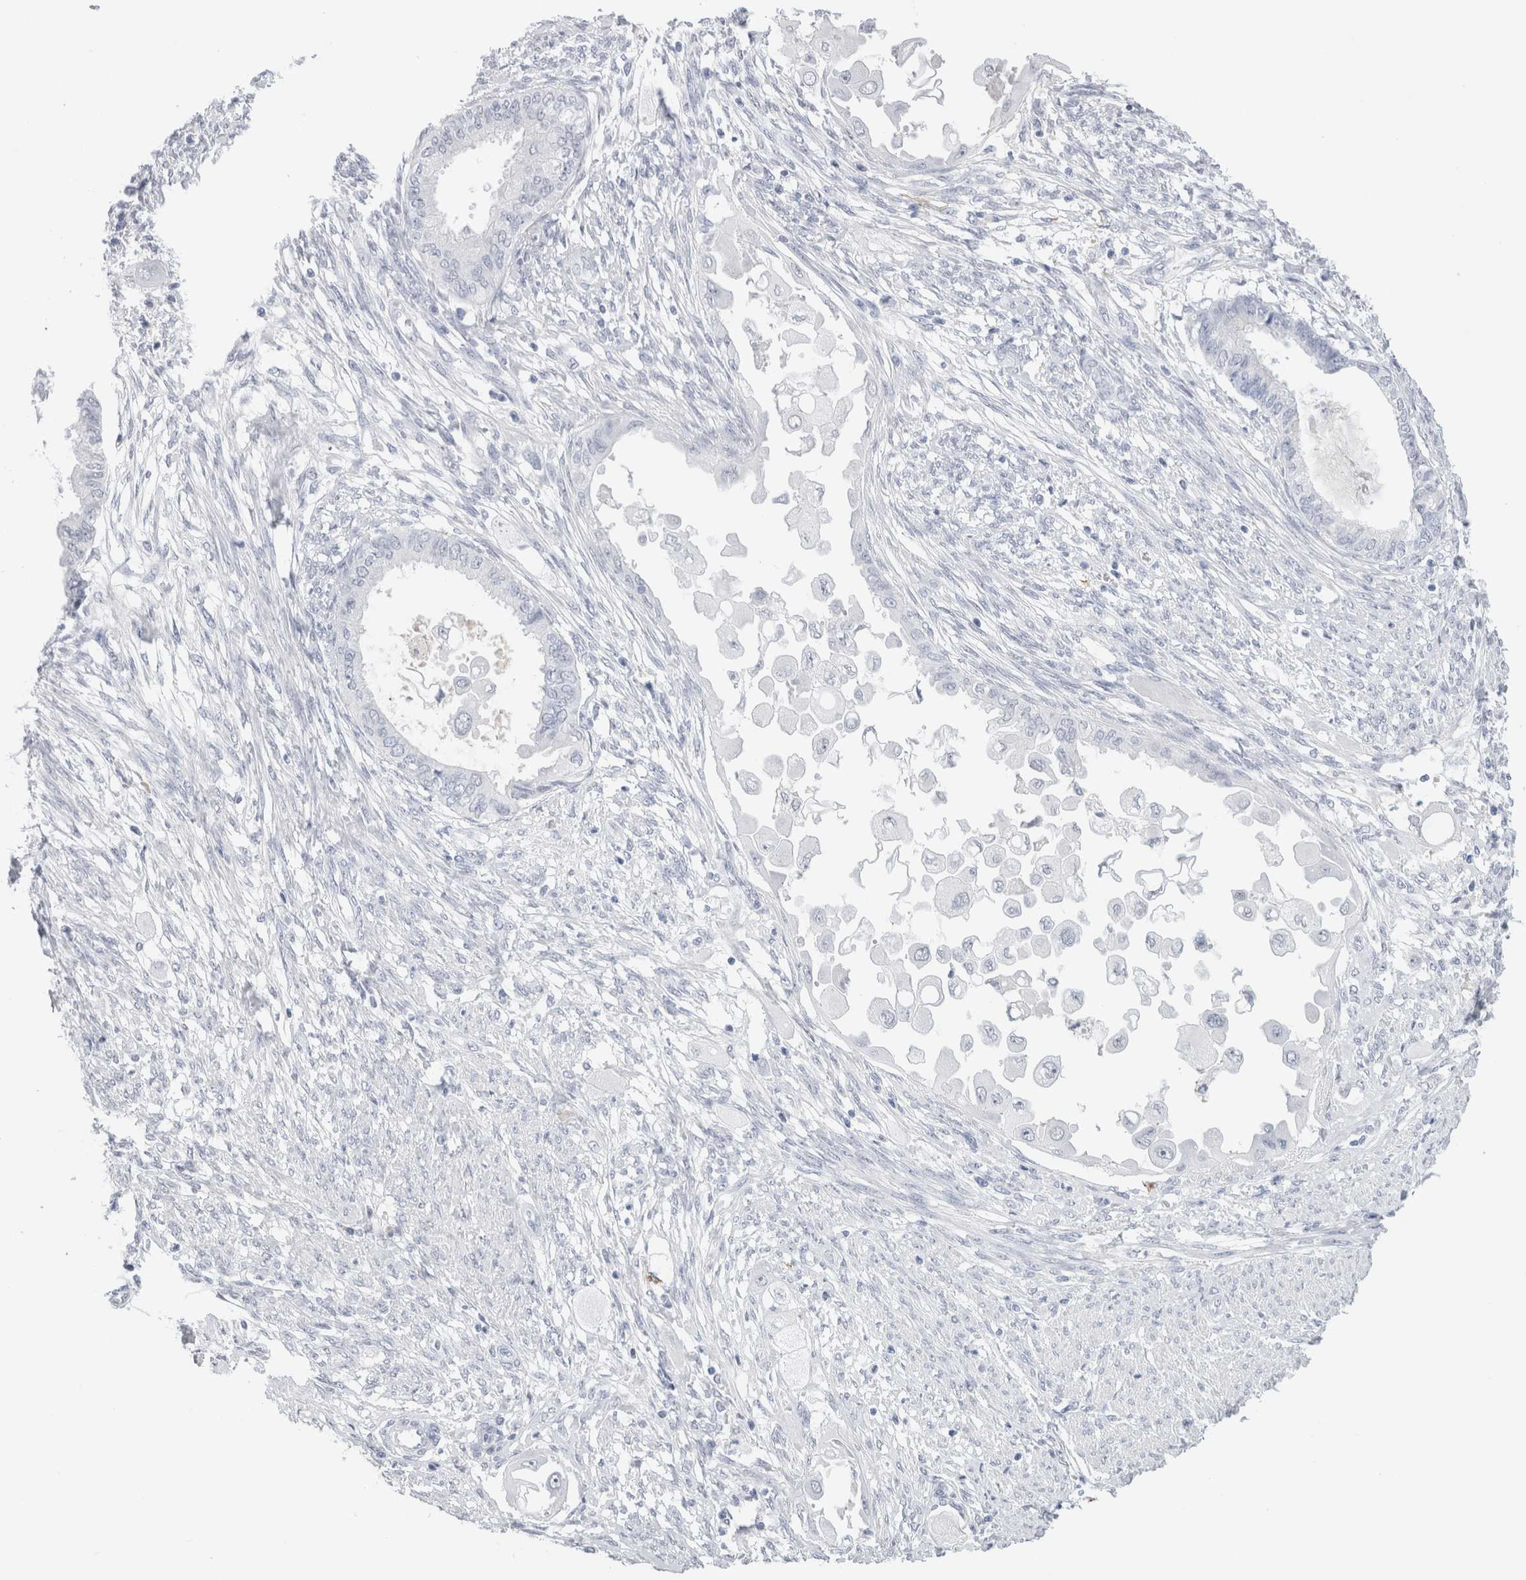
{"staining": {"intensity": "negative", "quantity": "none", "location": "none"}, "tissue": "cervical cancer", "cell_type": "Tumor cells", "image_type": "cancer", "snomed": [{"axis": "morphology", "description": "Normal tissue, NOS"}, {"axis": "morphology", "description": "Adenocarcinoma, NOS"}, {"axis": "topography", "description": "Cervix"}, {"axis": "topography", "description": "Endometrium"}], "caption": "IHC histopathology image of human cervical adenocarcinoma stained for a protein (brown), which demonstrates no positivity in tumor cells.", "gene": "LAMP3", "patient": {"sex": "female", "age": 86}}